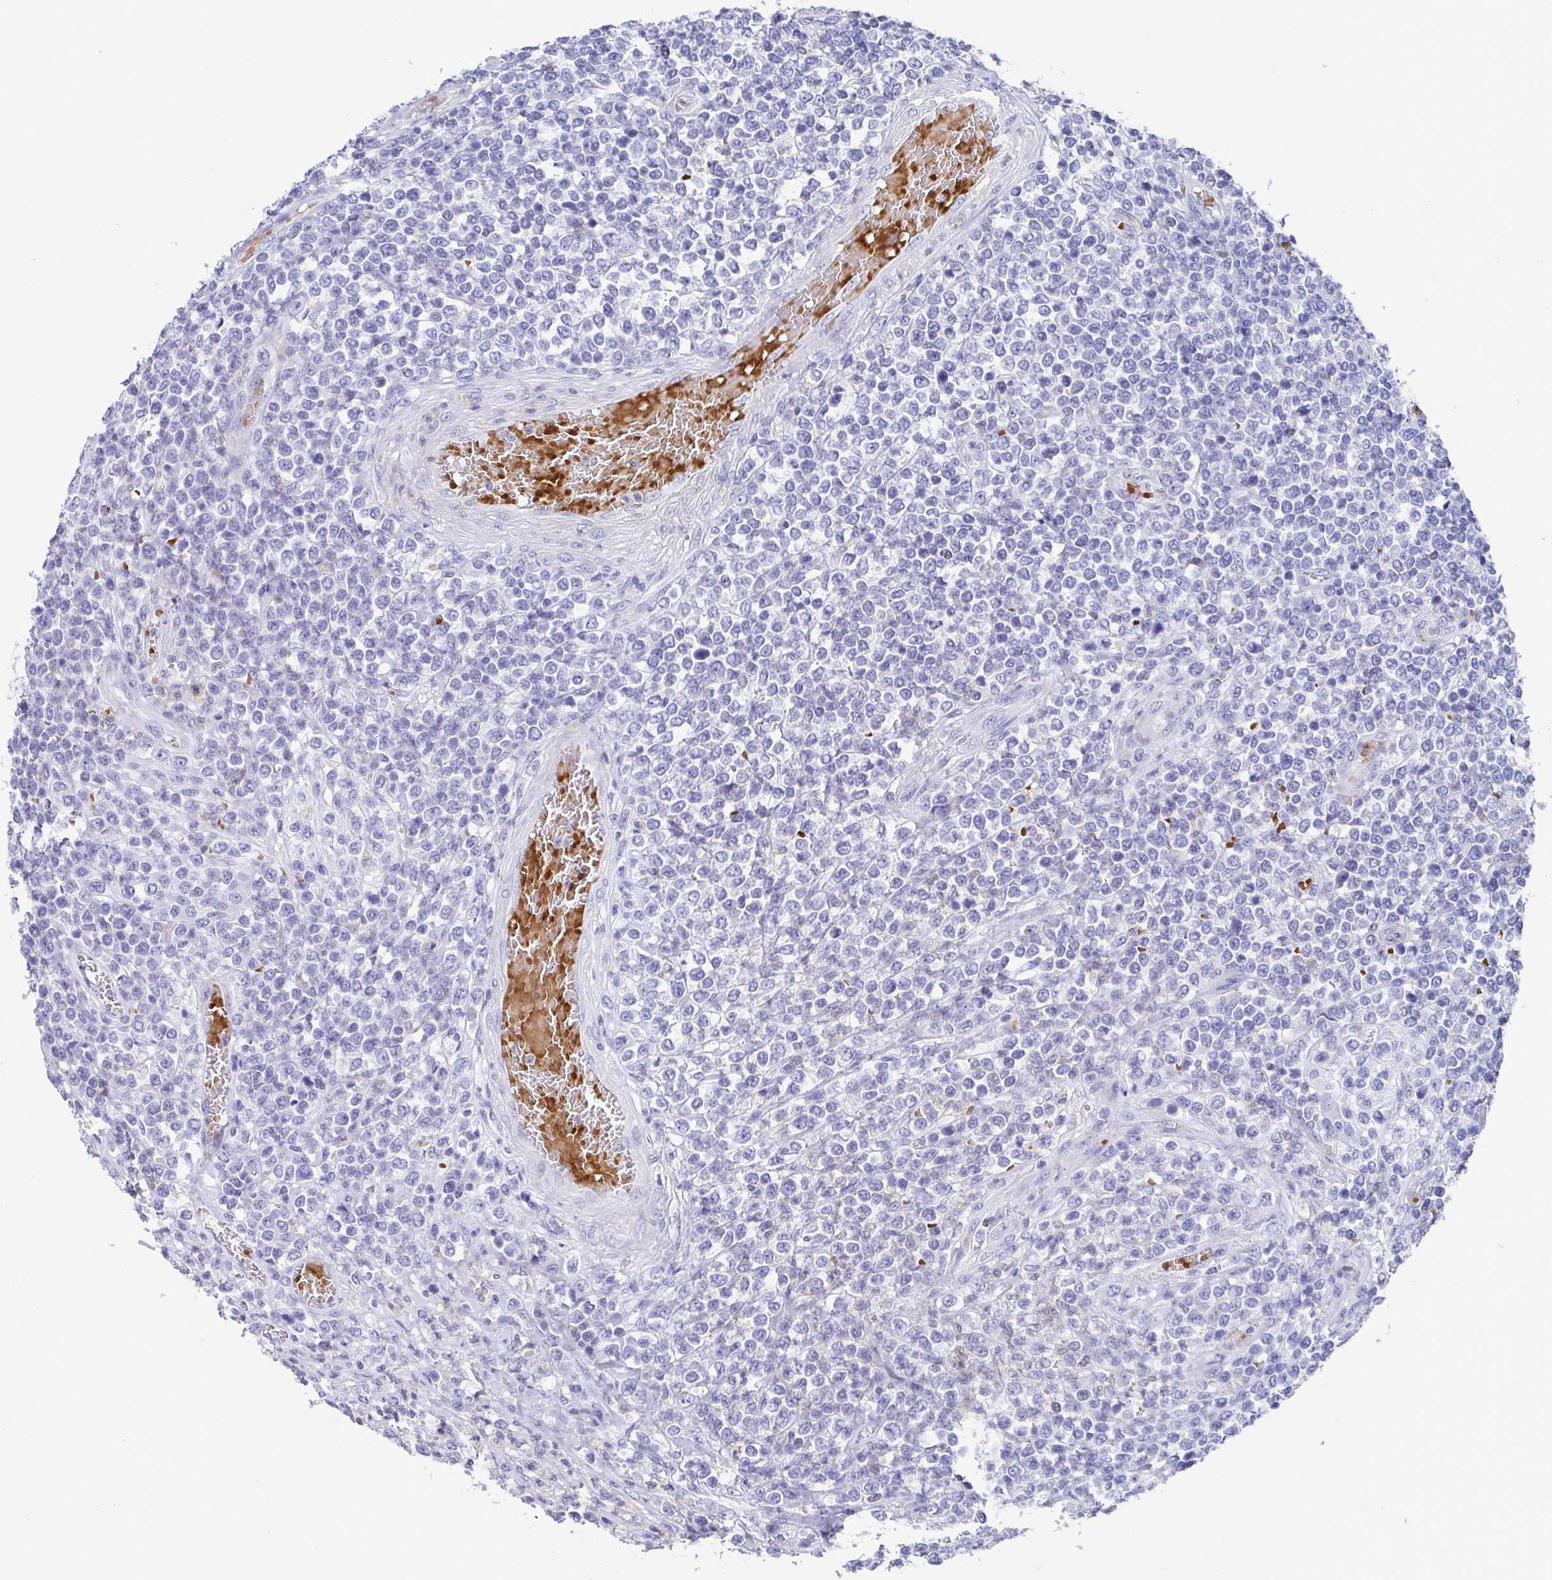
{"staining": {"intensity": "negative", "quantity": "none", "location": "none"}, "tissue": "lymphoma", "cell_type": "Tumor cells", "image_type": "cancer", "snomed": [{"axis": "morphology", "description": "Malignant lymphoma, non-Hodgkin's type, High grade"}, {"axis": "topography", "description": "Soft tissue"}], "caption": "Protein analysis of malignant lymphoma, non-Hodgkin's type (high-grade) demonstrates no significant expression in tumor cells.", "gene": "CLDN8", "patient": {"sex": "female", "age": 56}}